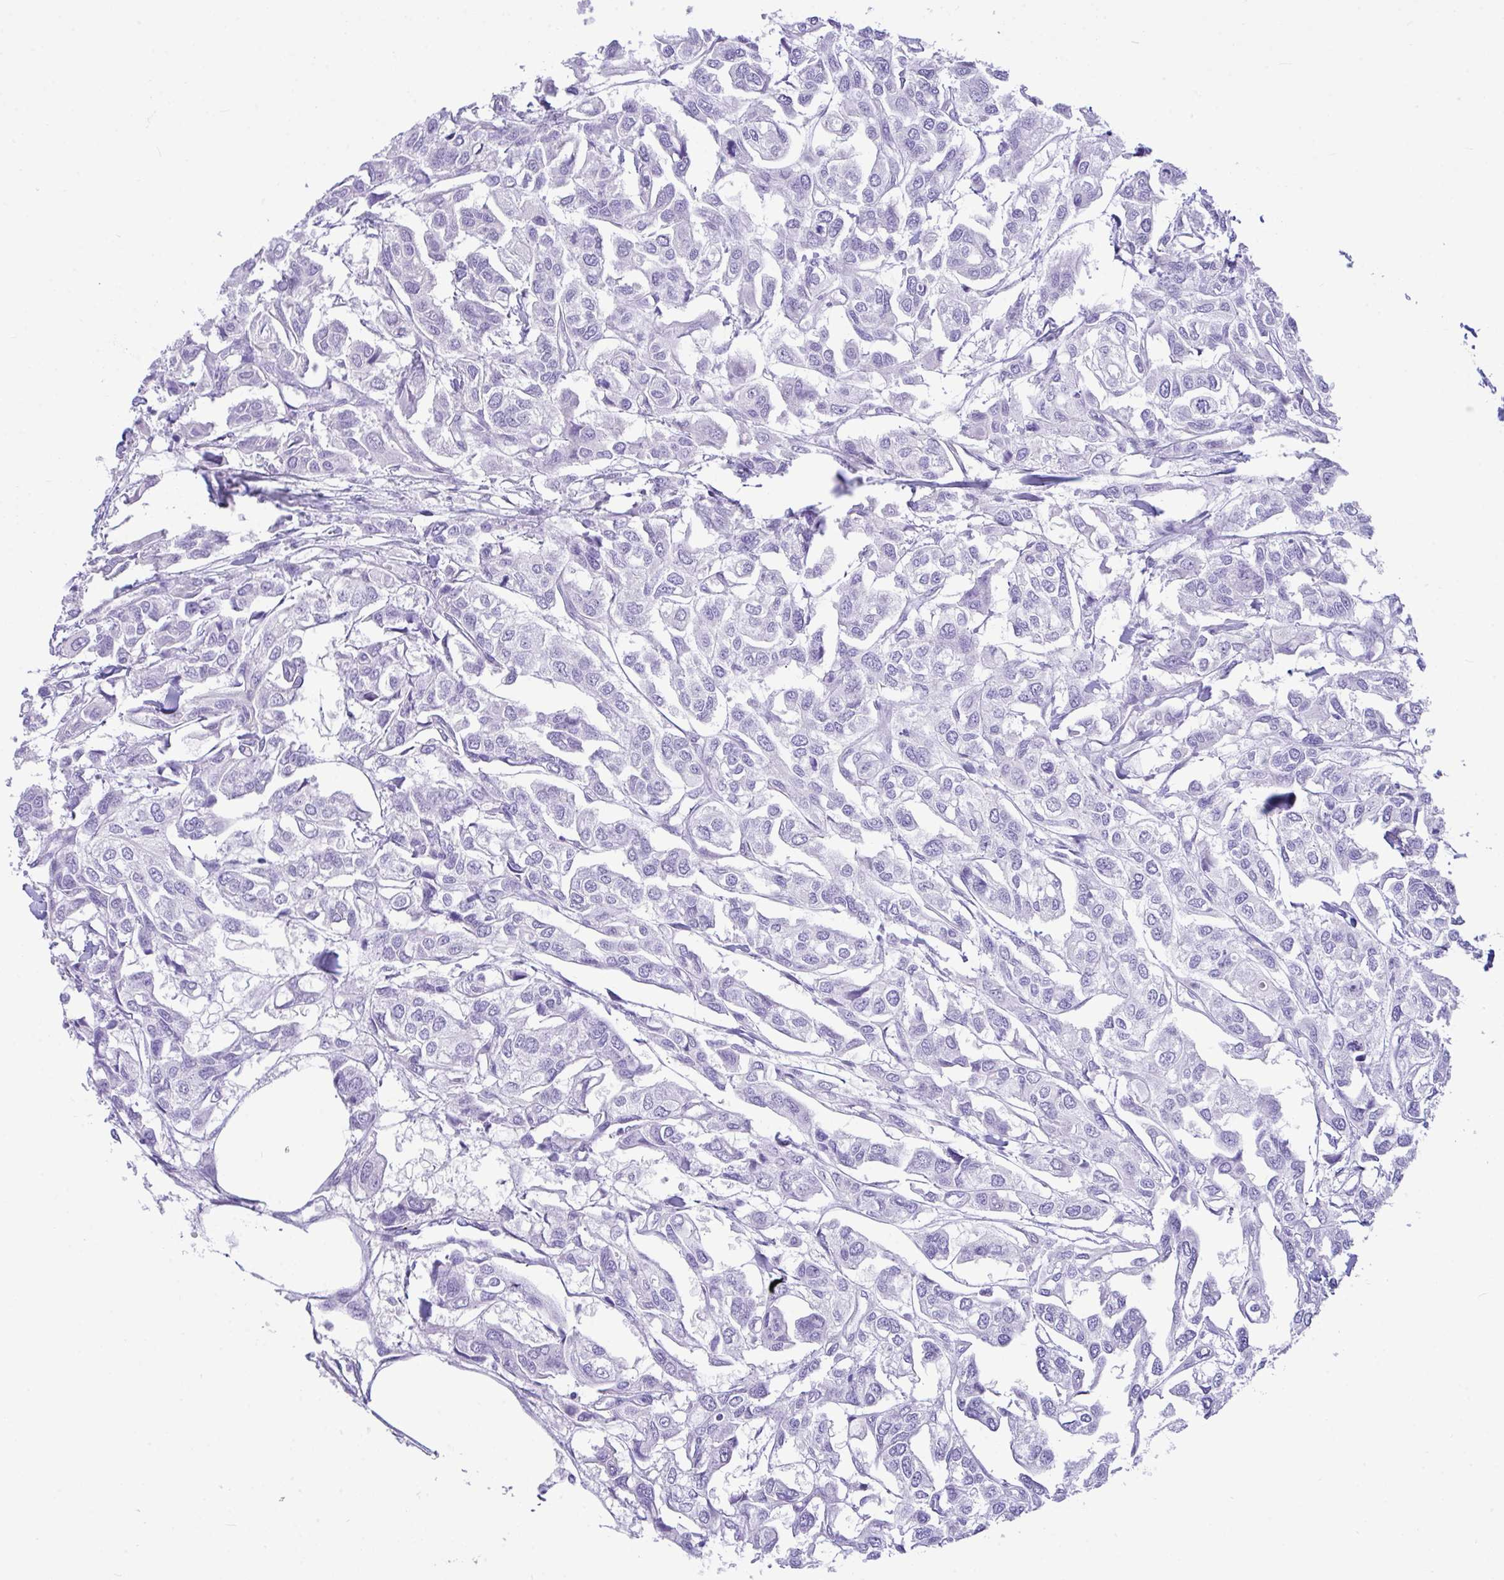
{"staining": {"intensity": "negative", "quantity": "none", "location": "none"}, "tissue": "urothelial cancer", "cell_type": "Tumor cells", "image_type": "cancer", "snomed": [{"axis": "morphology", "description": "Urothelial carcinoma, High grade"}, {"axis": "topography", "description": "Urinary bladder"}], "caption": "A high-resolution micrograph shows IHC staining of urothelial cancer, which shows no significant positivity in tumor cells. Nuclei are stained in blue.", "gene": "BEST4", "patient": {"sex": "male", "age": 67}}